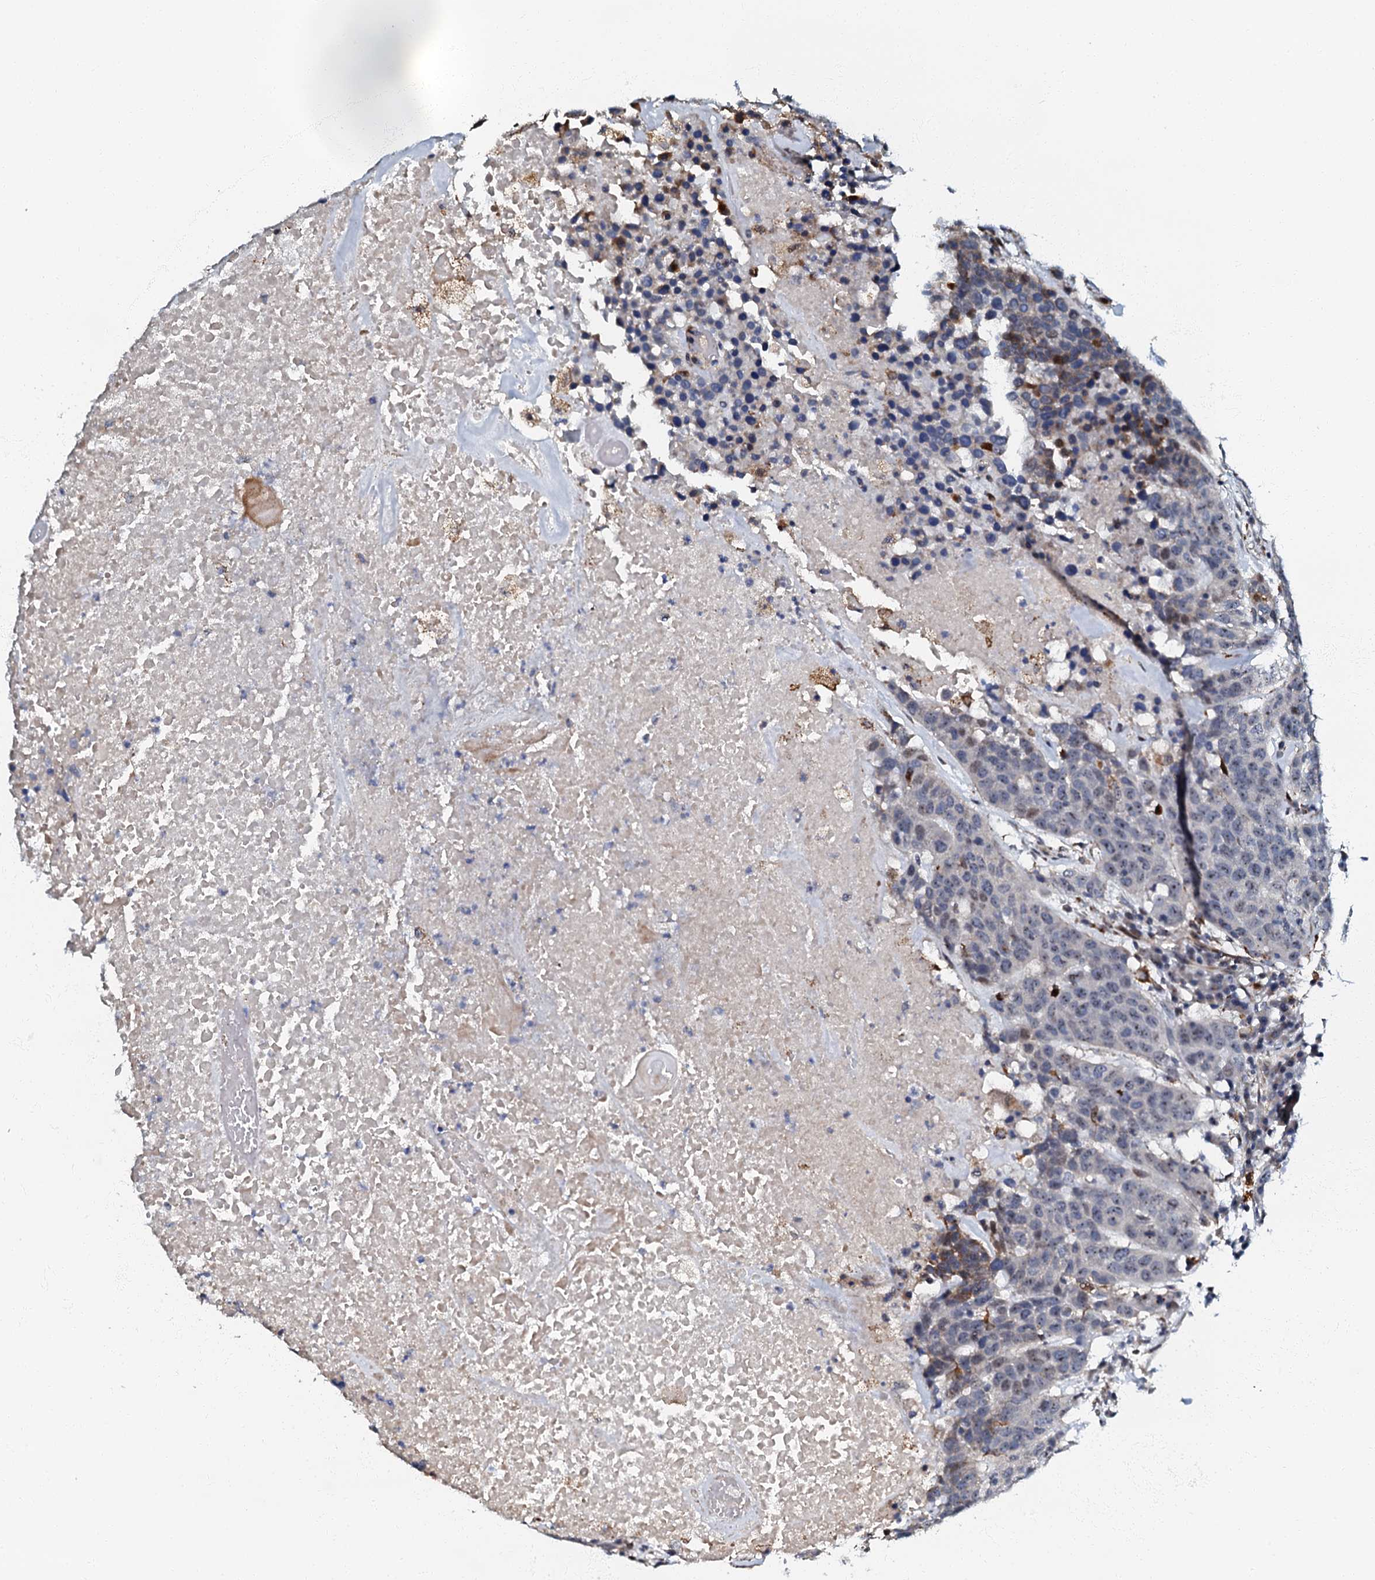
{"staining": {"intensity": "moderate", "quantity": "<25%", "location": "cytoplasmic/membranous"}, "tissue": "head and neck cancer", "cell_type": "Tumor cells", "image_type": "cancer", "snomed": [{"axis": "morphology", "description": "Squamous cell carcinoma, NOS"}, {"axis": "topography", "description": "Head-Neck"}], "caption": "An IHC image of tumor tissue is shown. Protein staining in brown shows moderate cytoplasmic/membranous positivity in head and neck squamous cell carcinoma within tumor cells.", "gene": "OLAH", "patient": {"sex": "male", "age": 66}}